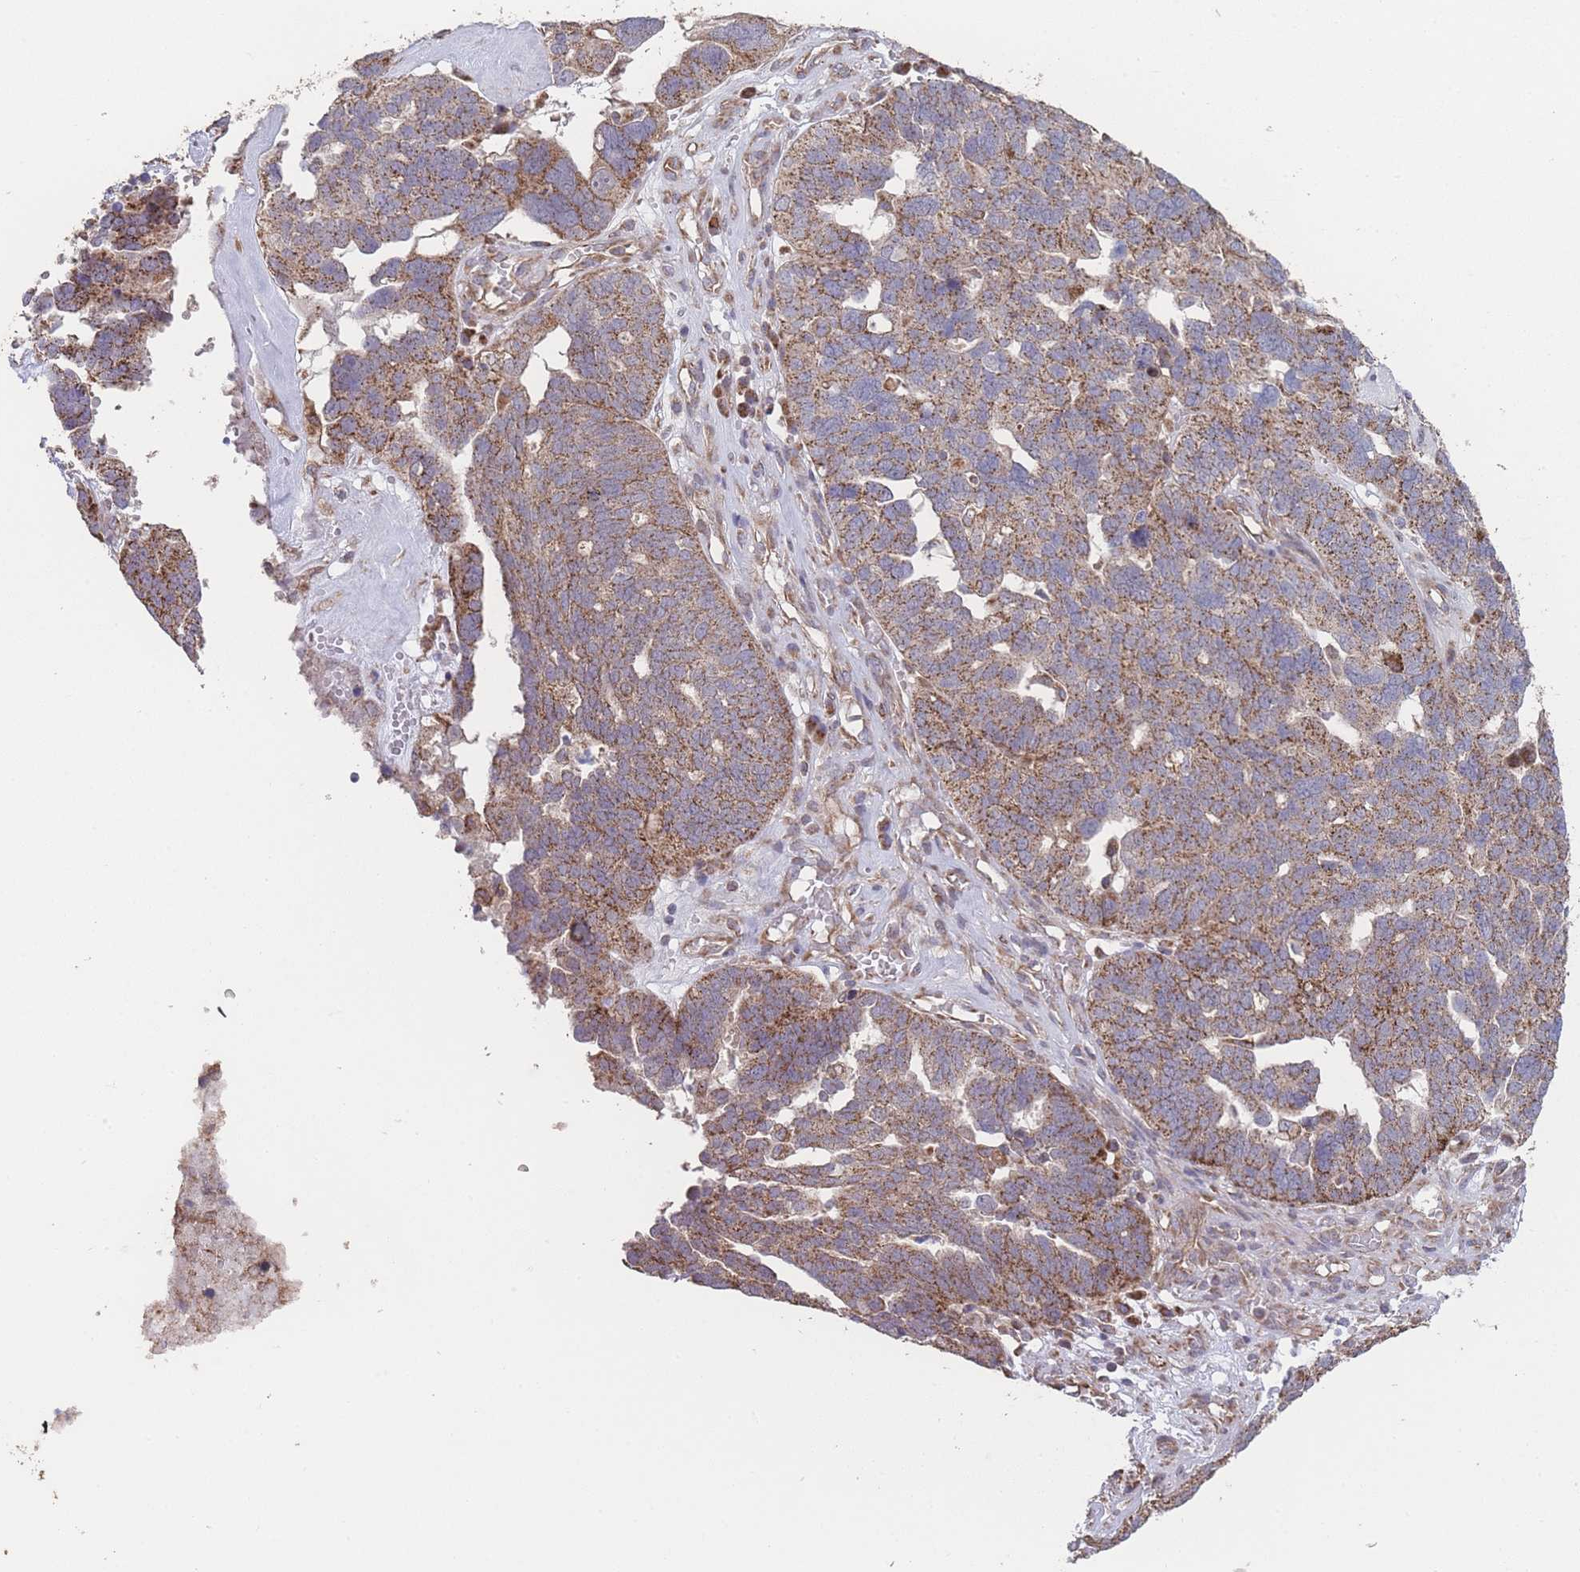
{"staining": {"intensity": "moderate", "quantity": ">75%", "location": "cytoplasmic/membranous"}, "tissue": "ovarian cancer", "cell_type": "Tumor cells", "image_type": "cancer", "snomed": [{"axis": "morphology", "description": "Cystadenocarcinoma, serous, NOS"}, {"axis": "topography", "description": "Ovary"}], "caption": "Ovarian cancer (serous cystadenocarcinoma) tissue exhibits moderate cytoplasmic/membranous expression in approximately >75% of tumor cells", "gene": "PXMP4", "patient": {"sex": "female", "age": 59}}